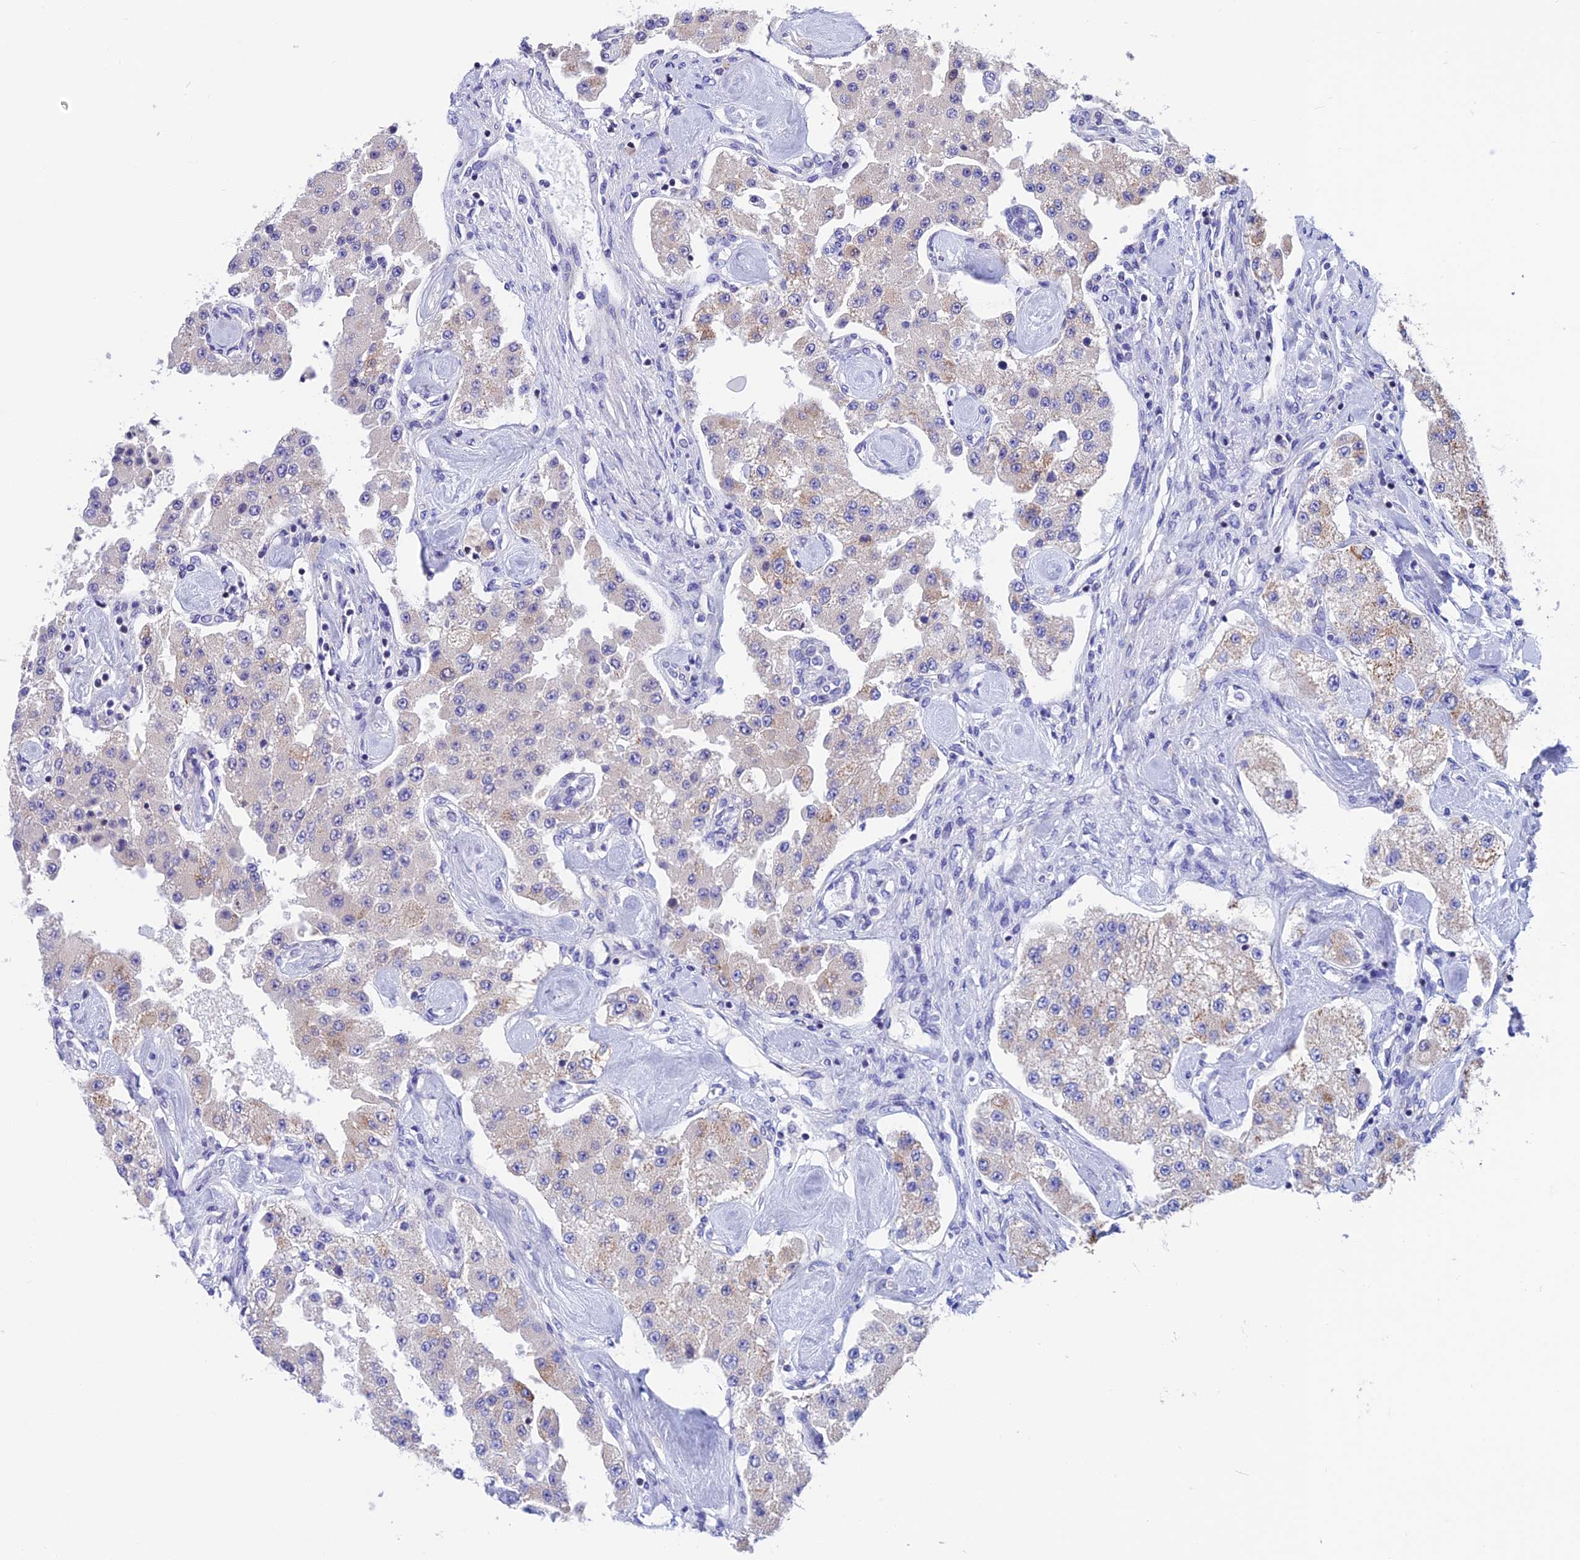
{"staining": {"intensity": "moderate", "quantity": "<25%", "location": "cytoplasmic/membranous"}, "tissue": "carcinoid", "cell_type": "Tumor cells", "image_type": "cancer", "snomed": [{"axis": "morphology", "description": "Carcinoid, malignant, NOS"}, {"axis": "topography", "description": "Pancreas"}], "caption": "Protein expression analysis of human malignant carcinoid reveals moderate cytoplasmic/membranous positivity in about <25% of tumor cells. The staining was performed using DAB (3,3'-diaminobenzidine) to visualize the protein expression in brown, while the nuclei were stained in blue with hematoxylin (Magnification: 20x).", "gene": "NXPE4", "patient": {"sex": "male", "age": 41}}